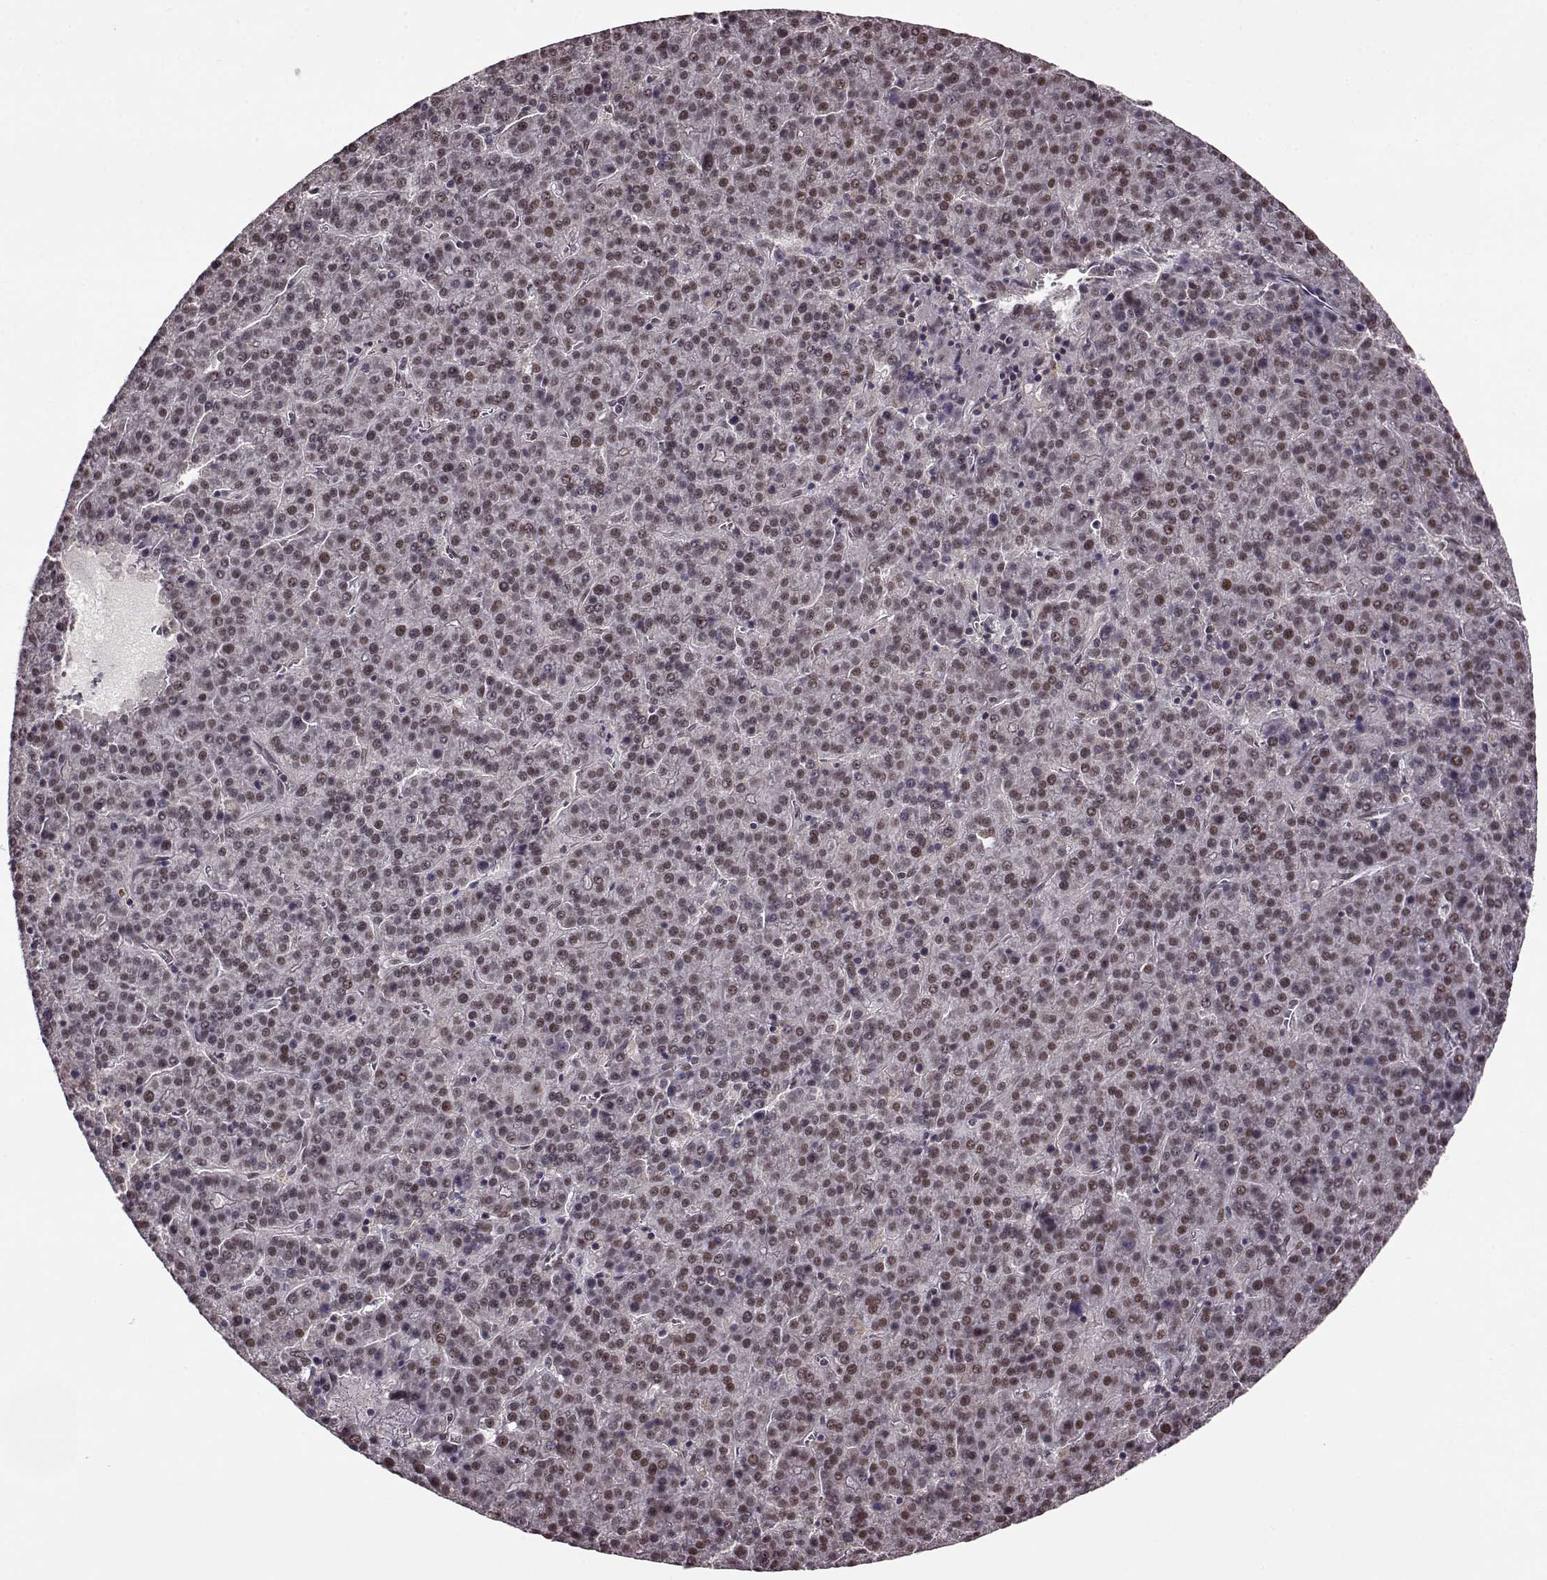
{"staining": {"intensity": "weak", "quantity": ">75%", "location": "nuclear"}, "tissue": "liver cancer", "cell_type": "Tumor cells", "image_type": "cancer", "snomed": [{"axis": "morphology", "description": "Carcinoma, Hepatocellular, NOS"}, {"axis": "topography", "description": "Liver"}], "caption": "Human liver cancer stained for a protein (brown) shows weak nuclear positive staining in about >75% of tumor cells.", "gene": "FTO", "patient": {"sex": "female", "age": 58}}